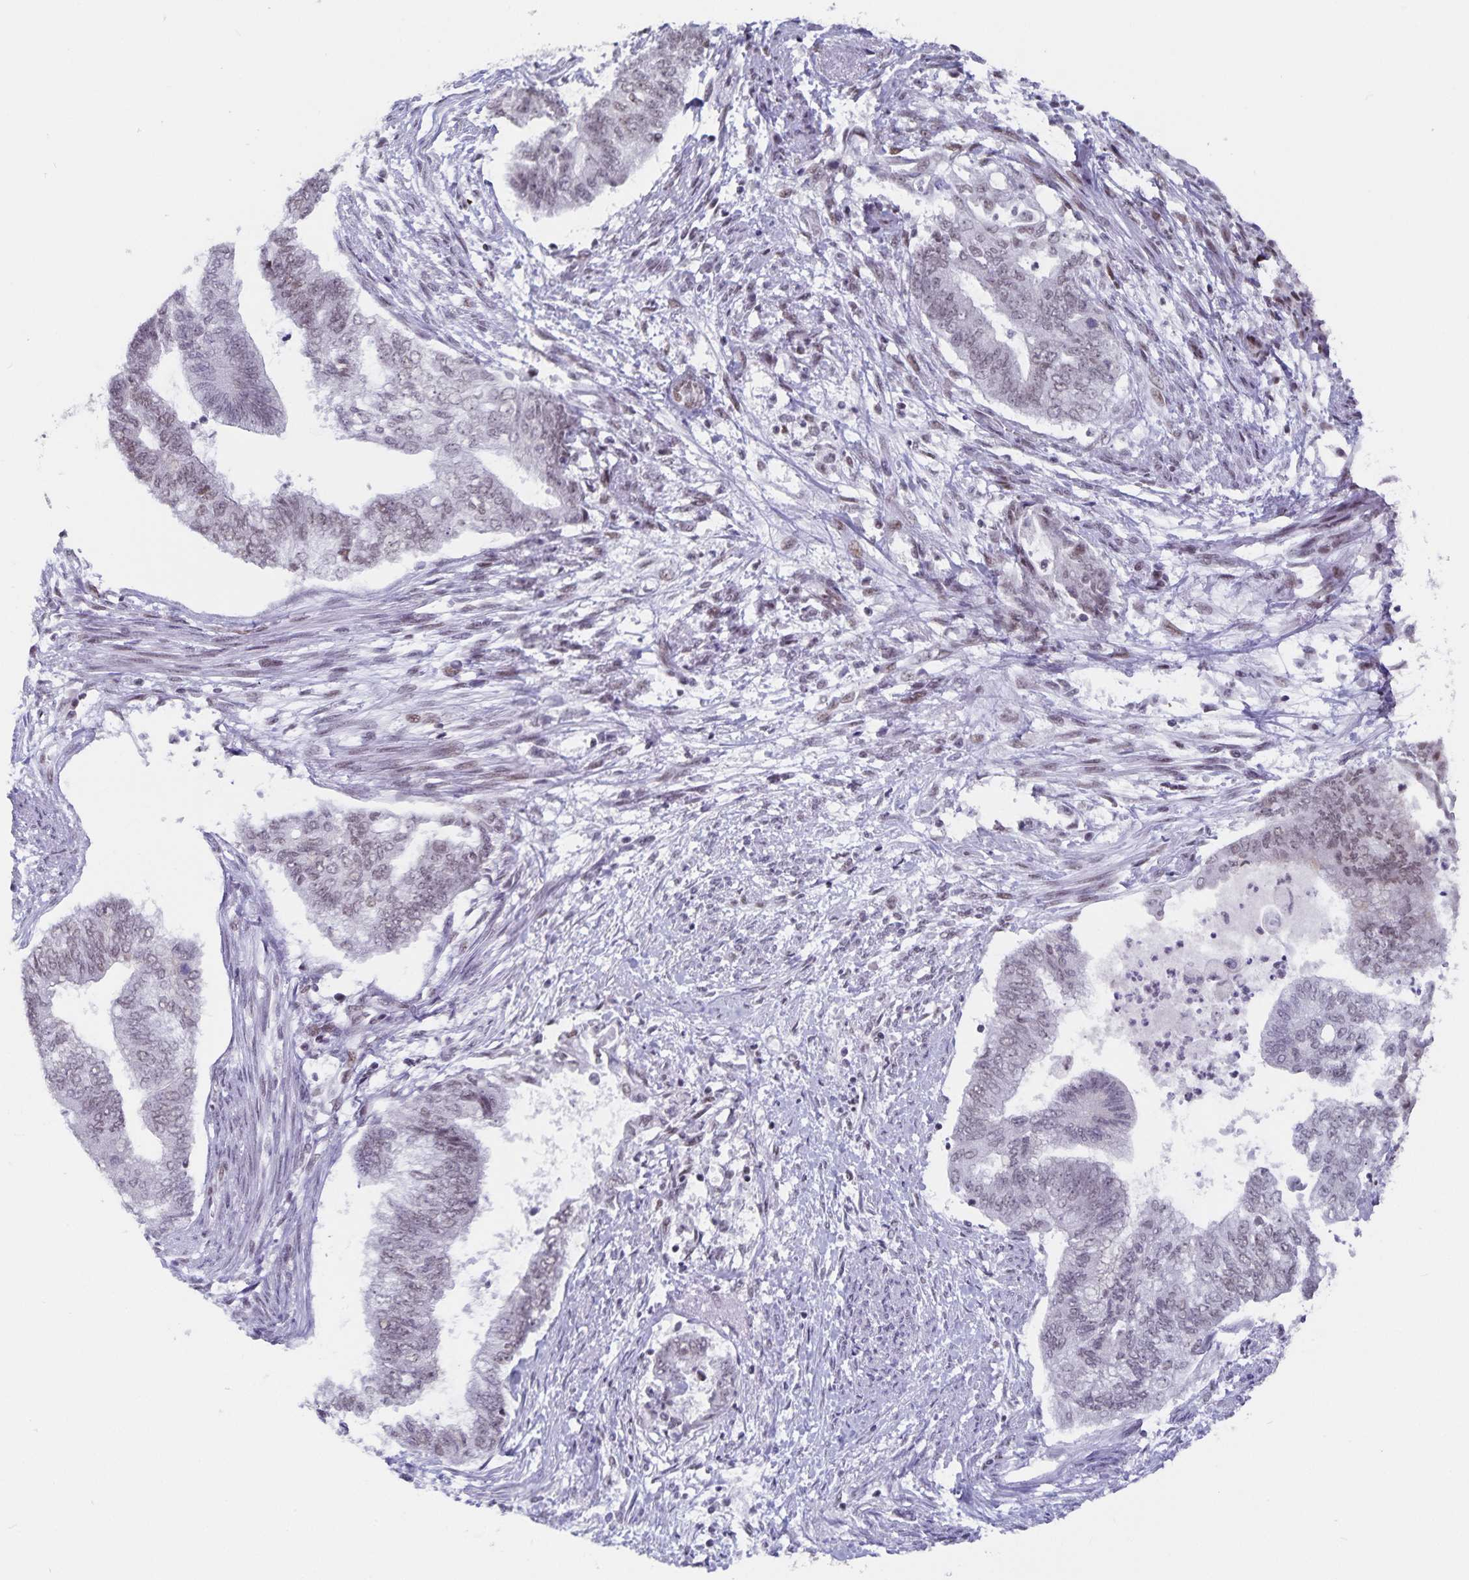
{"staining": {"intensity": "weak", "quantity": "<25%", "location": "nuclear"}, "tissue": "endometrial cancer", "cell_type": "Tumor cells", "image_type": "cancer", "snomed": [{"axis": "morphology", "description": "Adenocarcinoma, NOS"}, {"axis": "topography", "description": "Endometrium"}], "caption": "Endometrial cancer (adenocarcinoma) stained for a protein using immunohistochemistry (IHC) reveals no staining tumor cells.", "gene": "PBX2", "patient": {"sex": "female", "age": 65}}